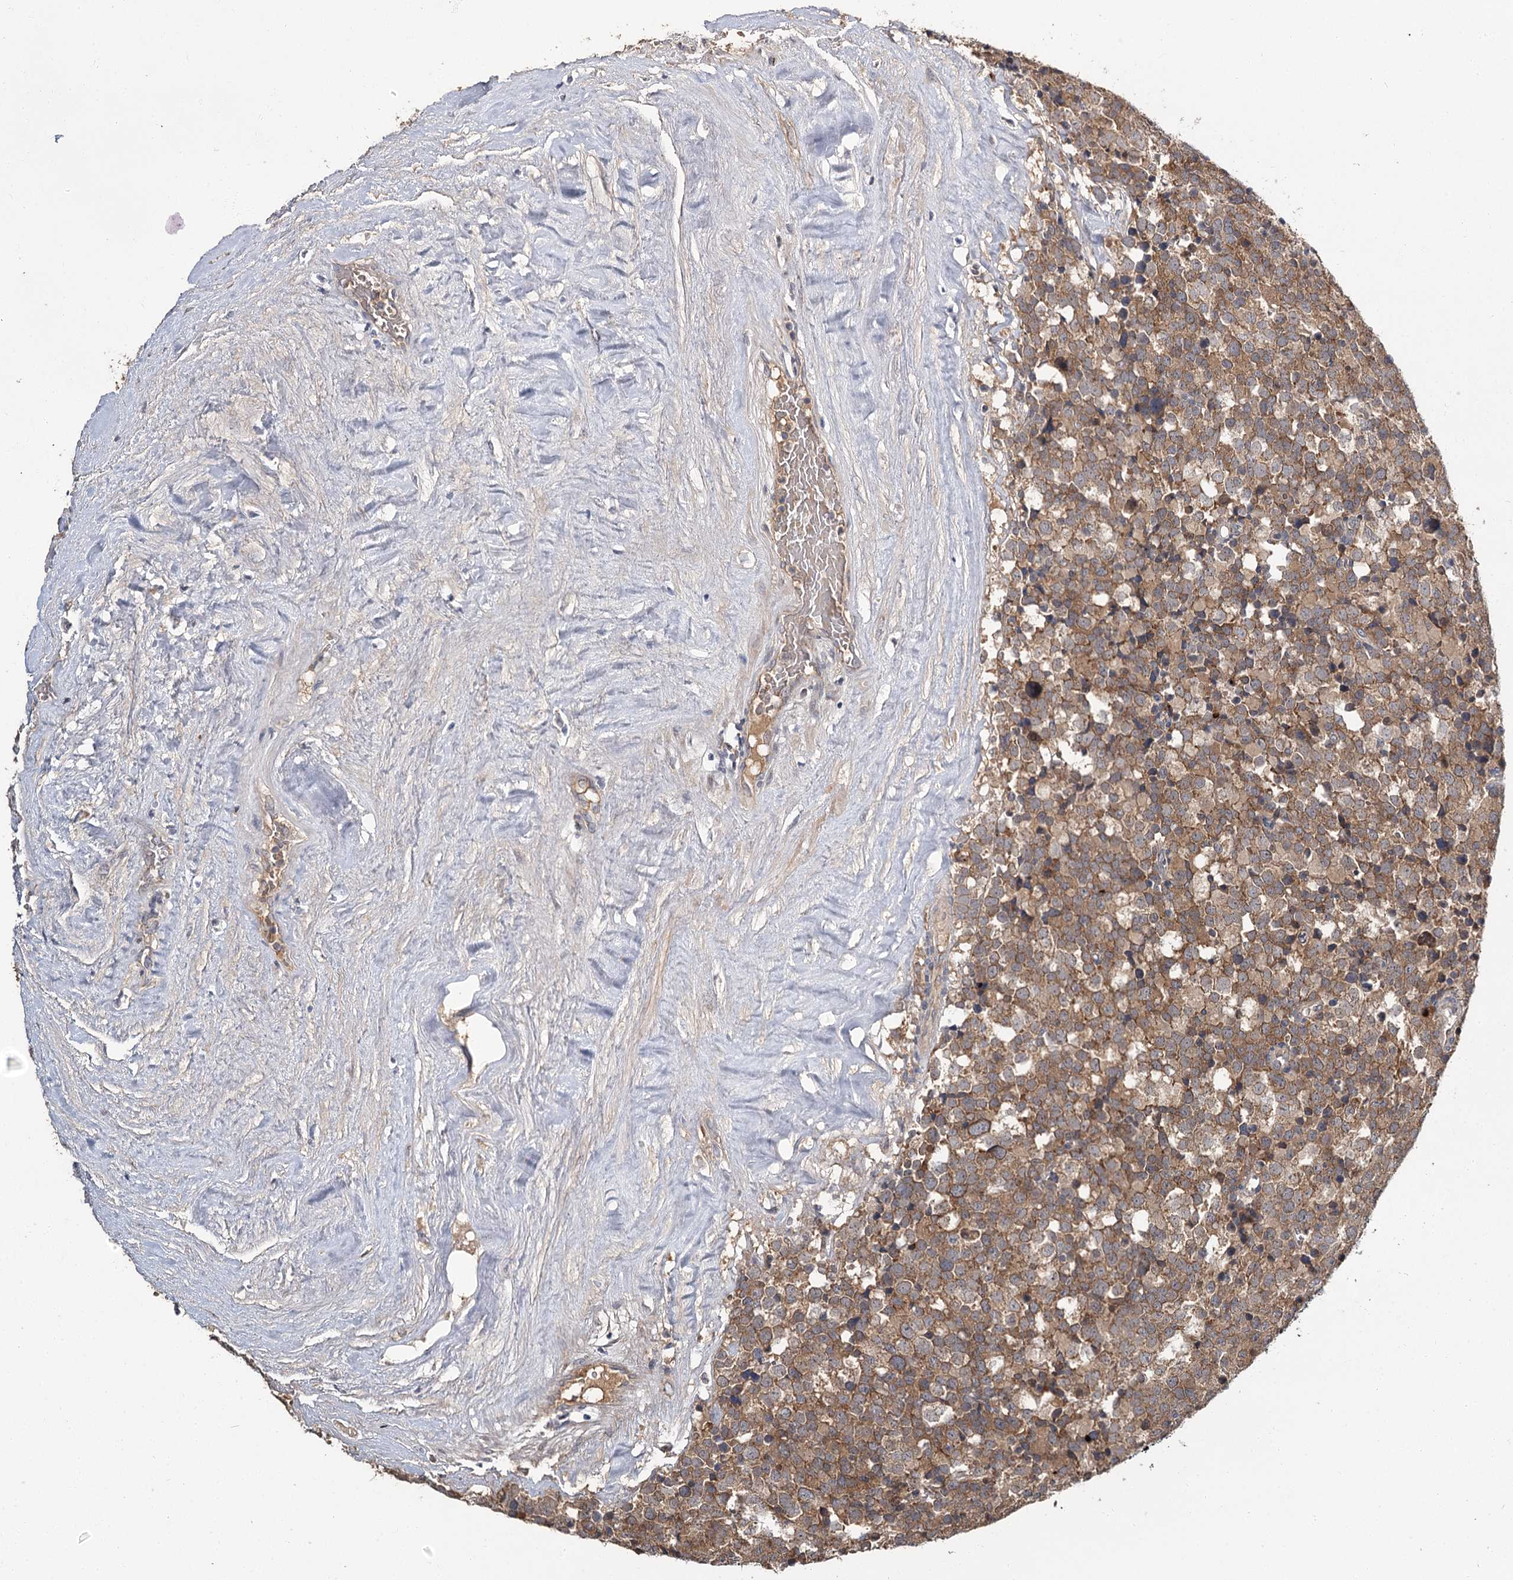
{"staining": {"intensity": "moderate", "quantity": ">75%", "location": "cytoplasmic/membranous"}, "tissue": "testis cancer", "cell_type": "Tumor cells", "image_type": "cancer", "snomed": [{"axis": "morphology", "description": "Seminoma, NOS"}, {"axis": "topography", "description": "Testis"}], "caption": "Immunohistochemistry (IHC) of testis cancer (seminoma) shows medium levels of moderate cytoplasmic/membranous staining in about >75% of tumor cells.", "gene": "MFN1", "patient": {"sex": "male", "age": 71}}